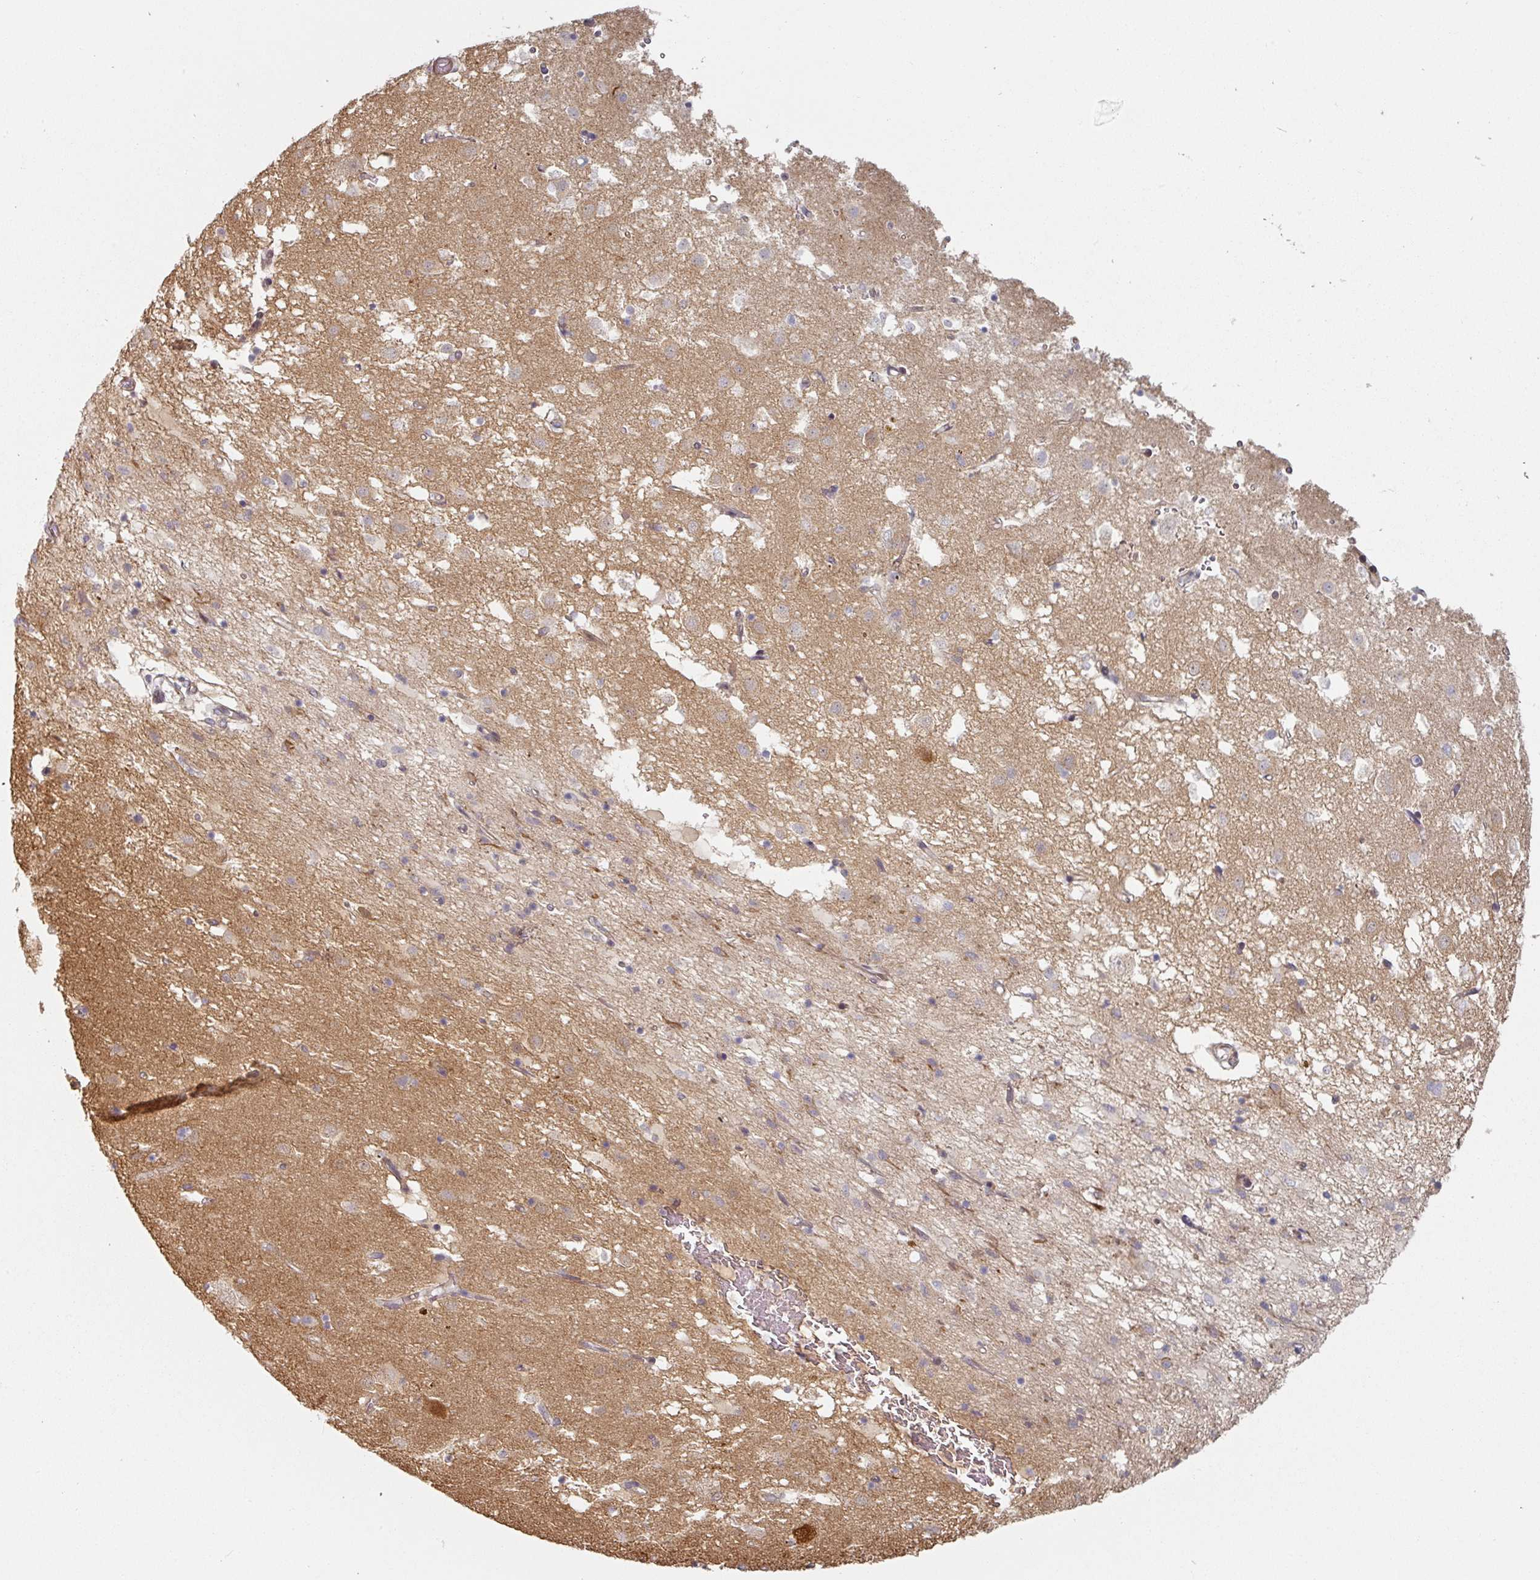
{"staining": {"intensity": "weak", "quantity": "<25%", "location": "cytoplasmic/membranous"}, "tissue": "caudate", "cell_type": "Glial cells", "image_type": "normal", "snomed": [{"axis": "morphology", "description": "Normal tissue, NOS"}, {"axis": "topography", "description": "Lateral ventricle wall"}], "caption": "A high-resolution photomicrograph shows immunohistochemistry (IHC) staining of benign caudate, which reveals no significant expression in glial cells. (DAB immunohistochemistry, high magnification).", "gene": "CEP78", "patient": {"sex": "male", "age": 58}}